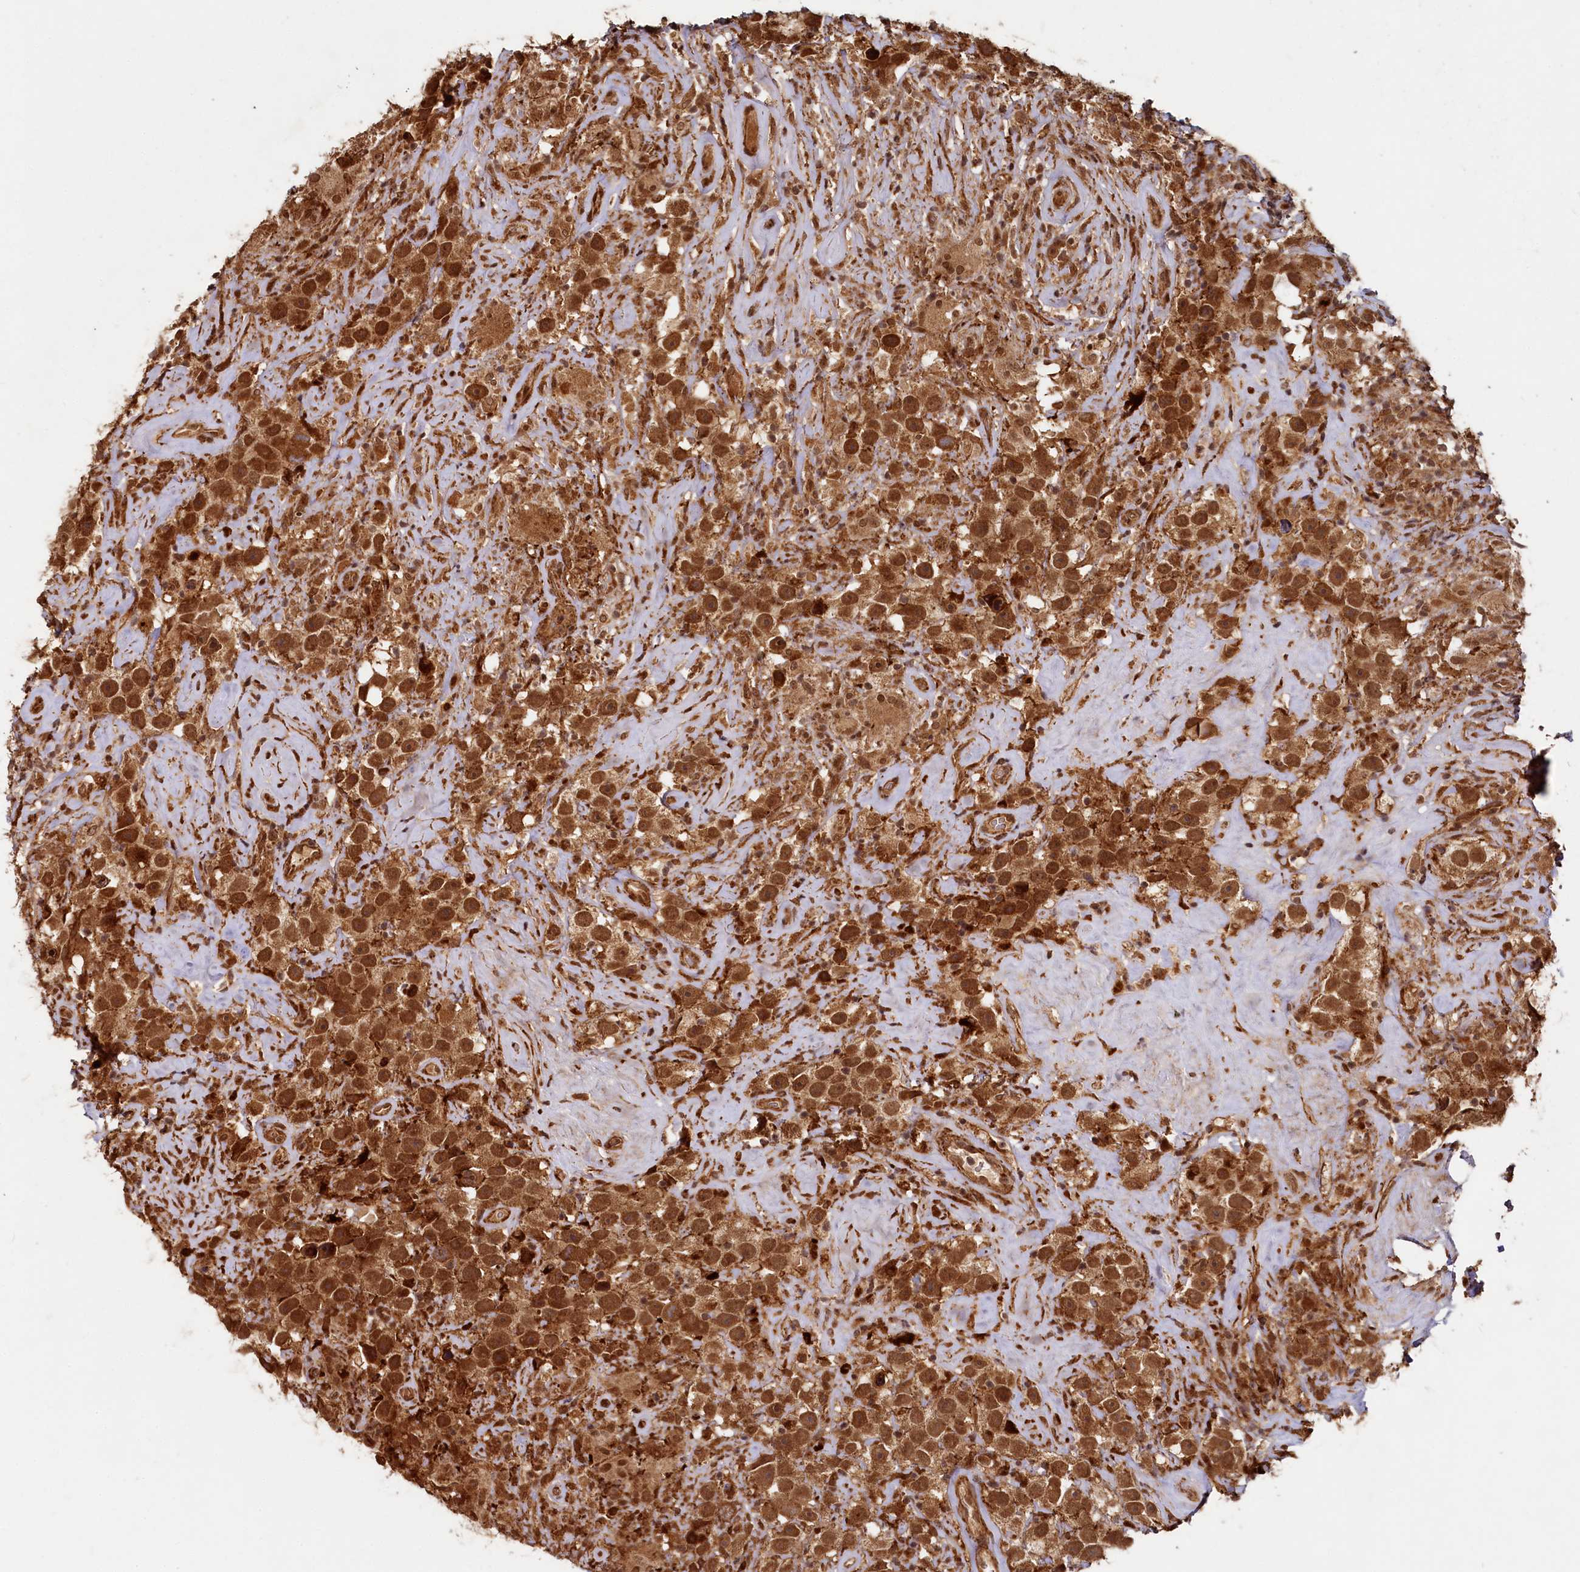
{"staining": {"intensity": "strong", "quantity": ">75%", "location": "cytoplasmic/membranous,nuclear"}, "tissue": "testis cancer", "cell_type": "Tumor cells", "image_type": "cancer", "snomed": [{"axis": "morphology", "description": "Seminoma, NOS"}, {"axis": "topography", "description": "Testis"}], "caption": "Immunohistochemical staining of human seminoma (testis) reveals high levels of strong cytoplasmic/membranous and nuclear protein staining in approximately >75% of tumor cells. The staining was performed using DAB, with brown indicating positive protein expression. Nuclei are stained blue with hematoxylin.", "gene": "TRIM23", "patient": {"sex": "male", "age": 49}}